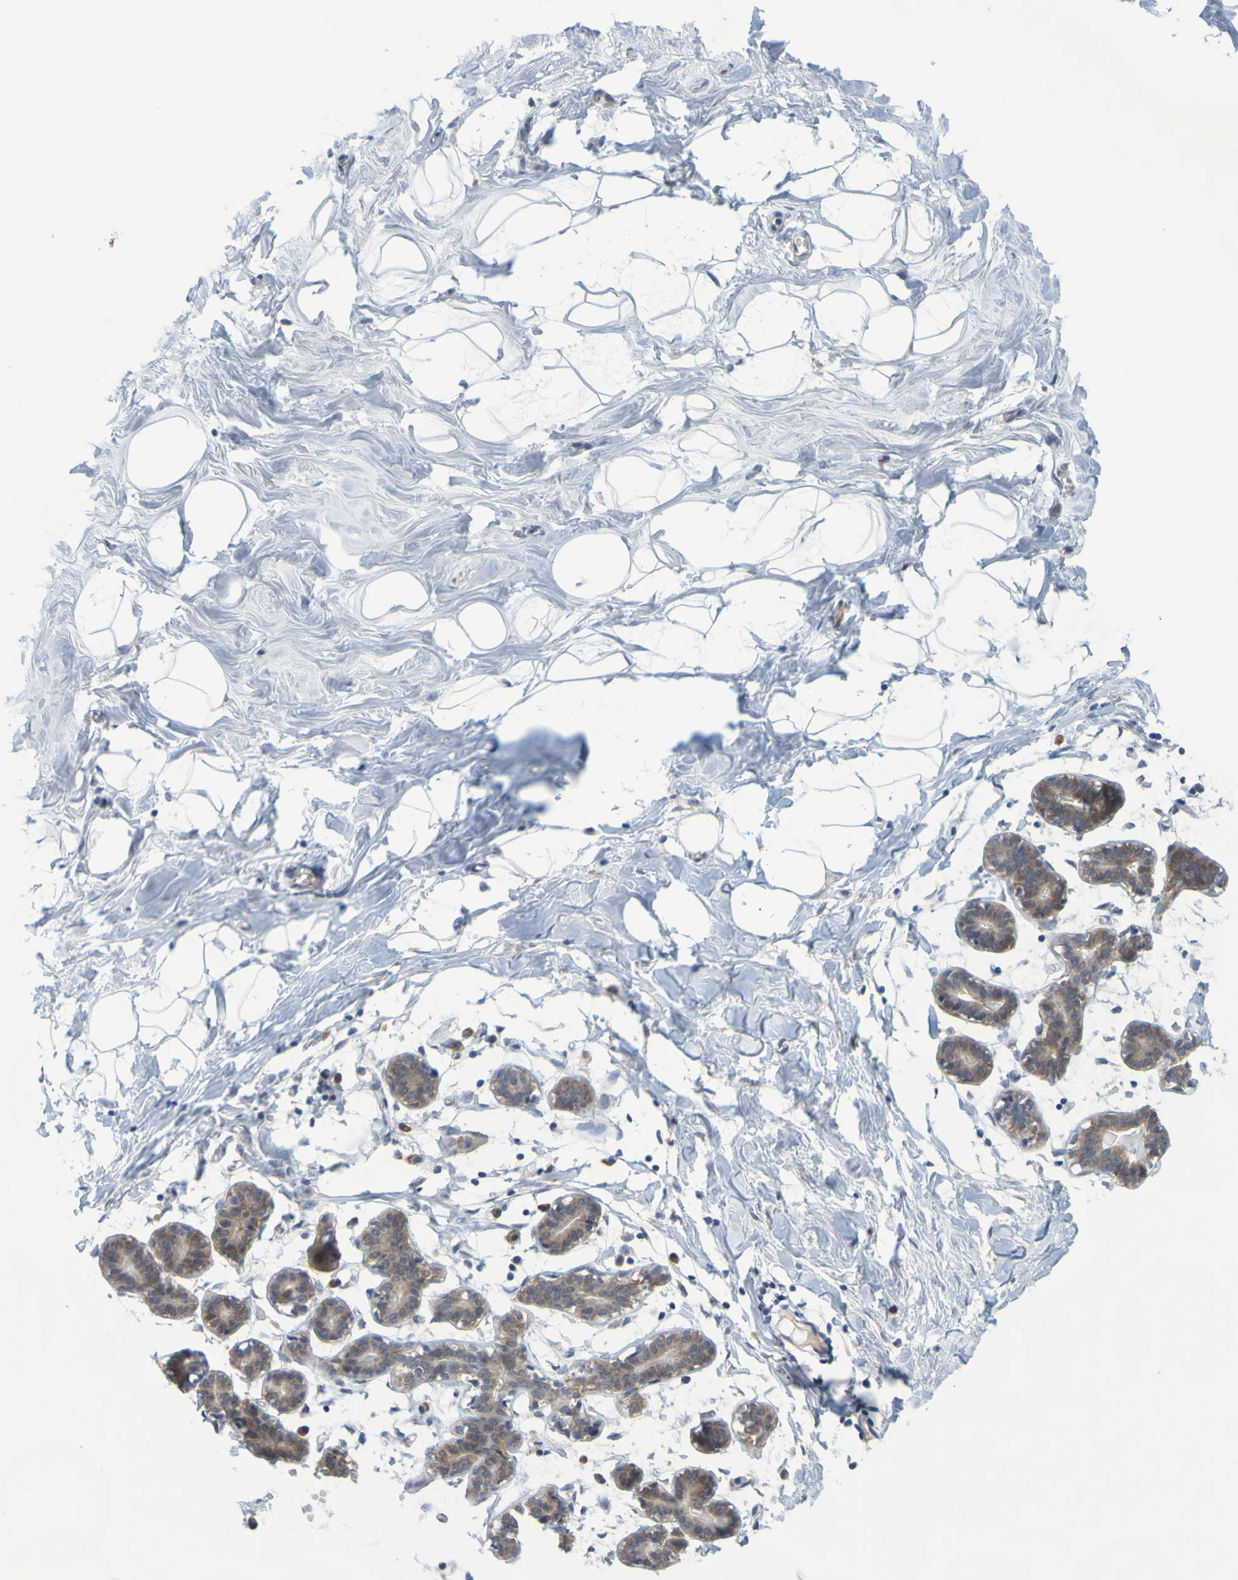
{"staining": {"intensity": "negative", "quantity": "none", "location": "none"}, "tissue": "breast", "cell_type": "Adipocytes", "image_type": "normal", "snomed": [{"axis": "morphology", "description": "Normal tissue, NOS"}, {"axis": "topography", "description": "Breast"}], "caption": "High magnification brightfield microscopy of unremarkable breast stained with DAB (brown) and counterstained with hematoxylin (blue): adipocytes show no significant expression.", "gene": "MOGS", "patient": {"sex": "female", "age": 27}}